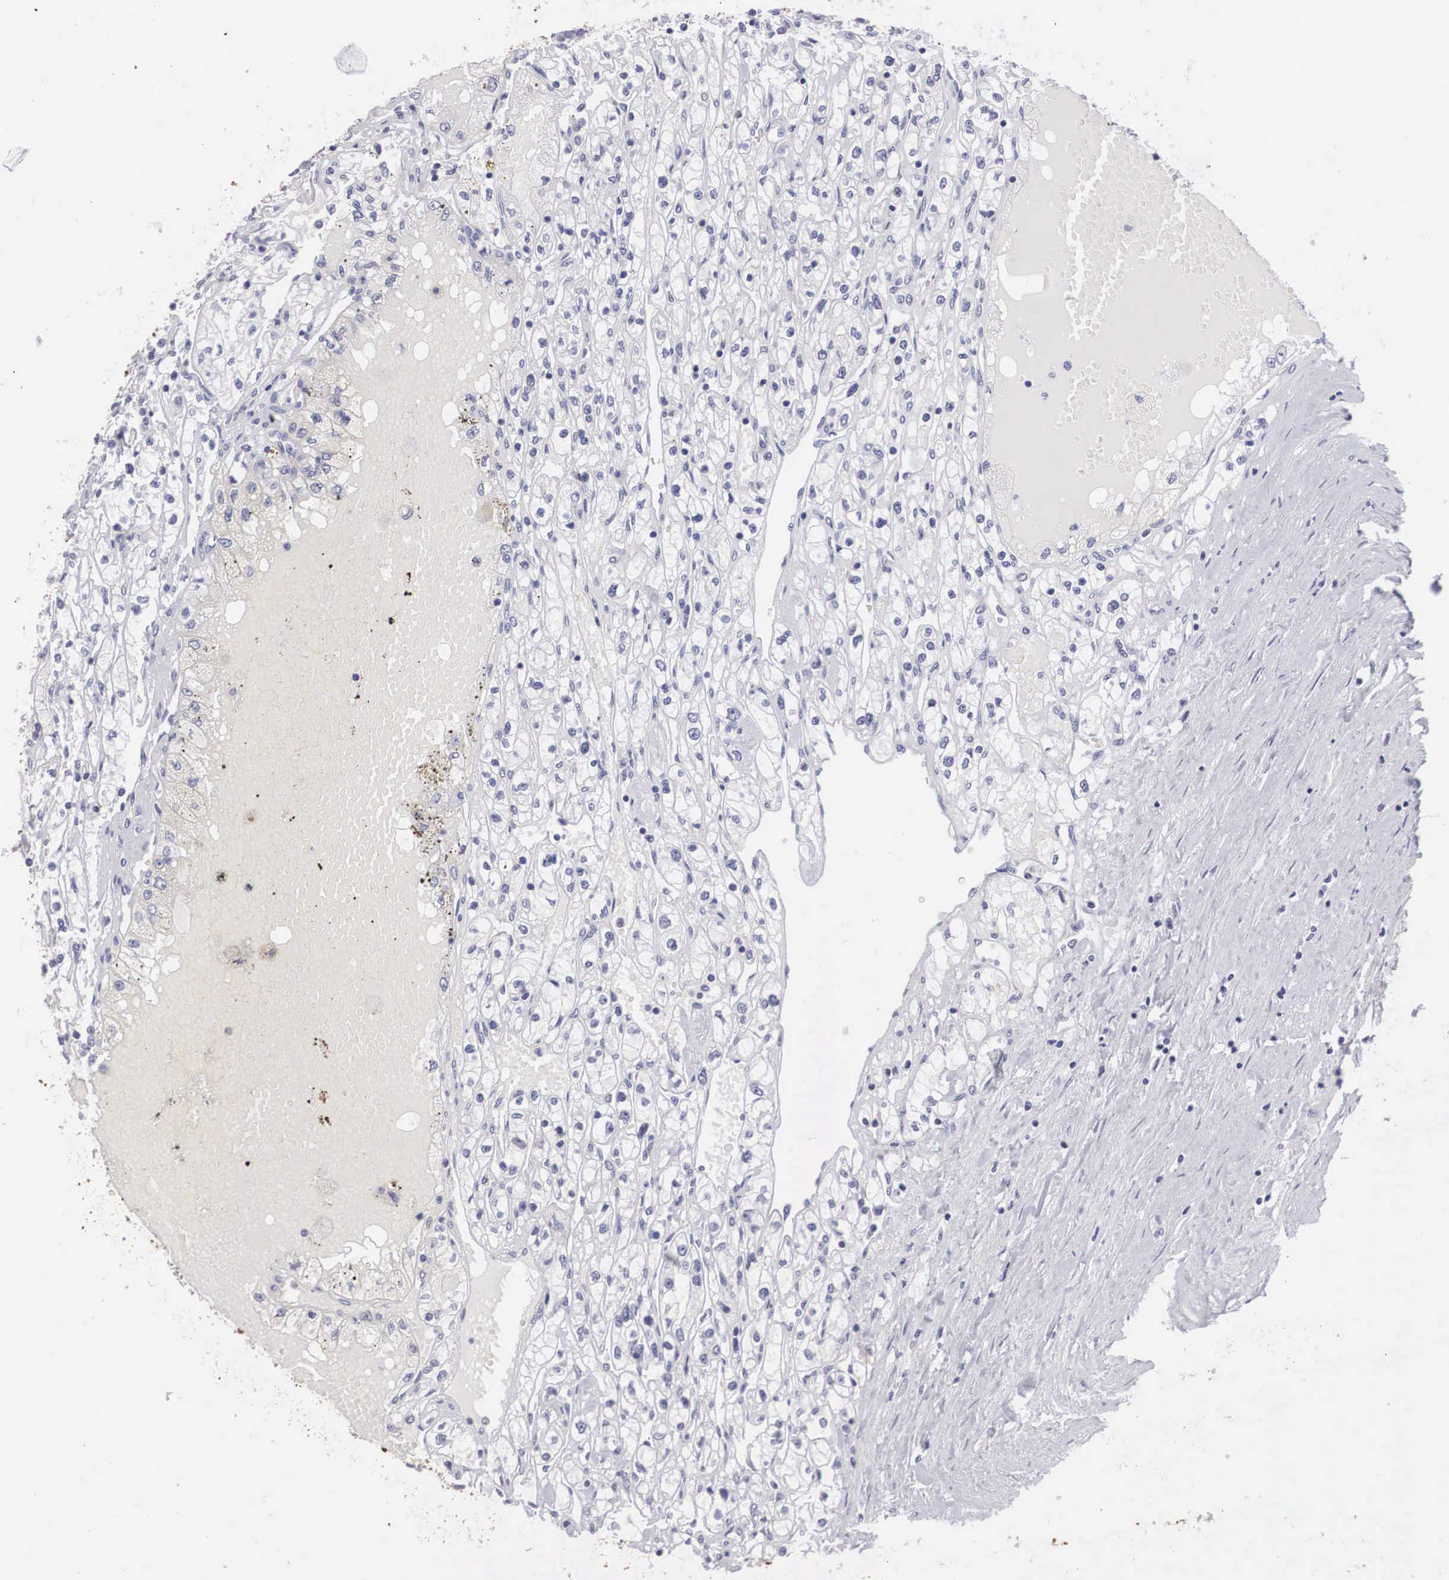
{"staining": {"intensity": "negative", "quantity": "none", "location": "none"}, "tissue": "renal cancer", "cell_type": "Tumor cells", "image_type": "cancer", "snomed": [{"axis": "morphology", "description": "Adenocarcinoma, NOS"}, {"axis": "topography", "description": "Kidney"}], "caption": "An image of human adenocarcinoma (renal) is negative for staining in tumor cells.", "gene": "ARMCX3", "patient": {"sex": "male", "age": 56}}